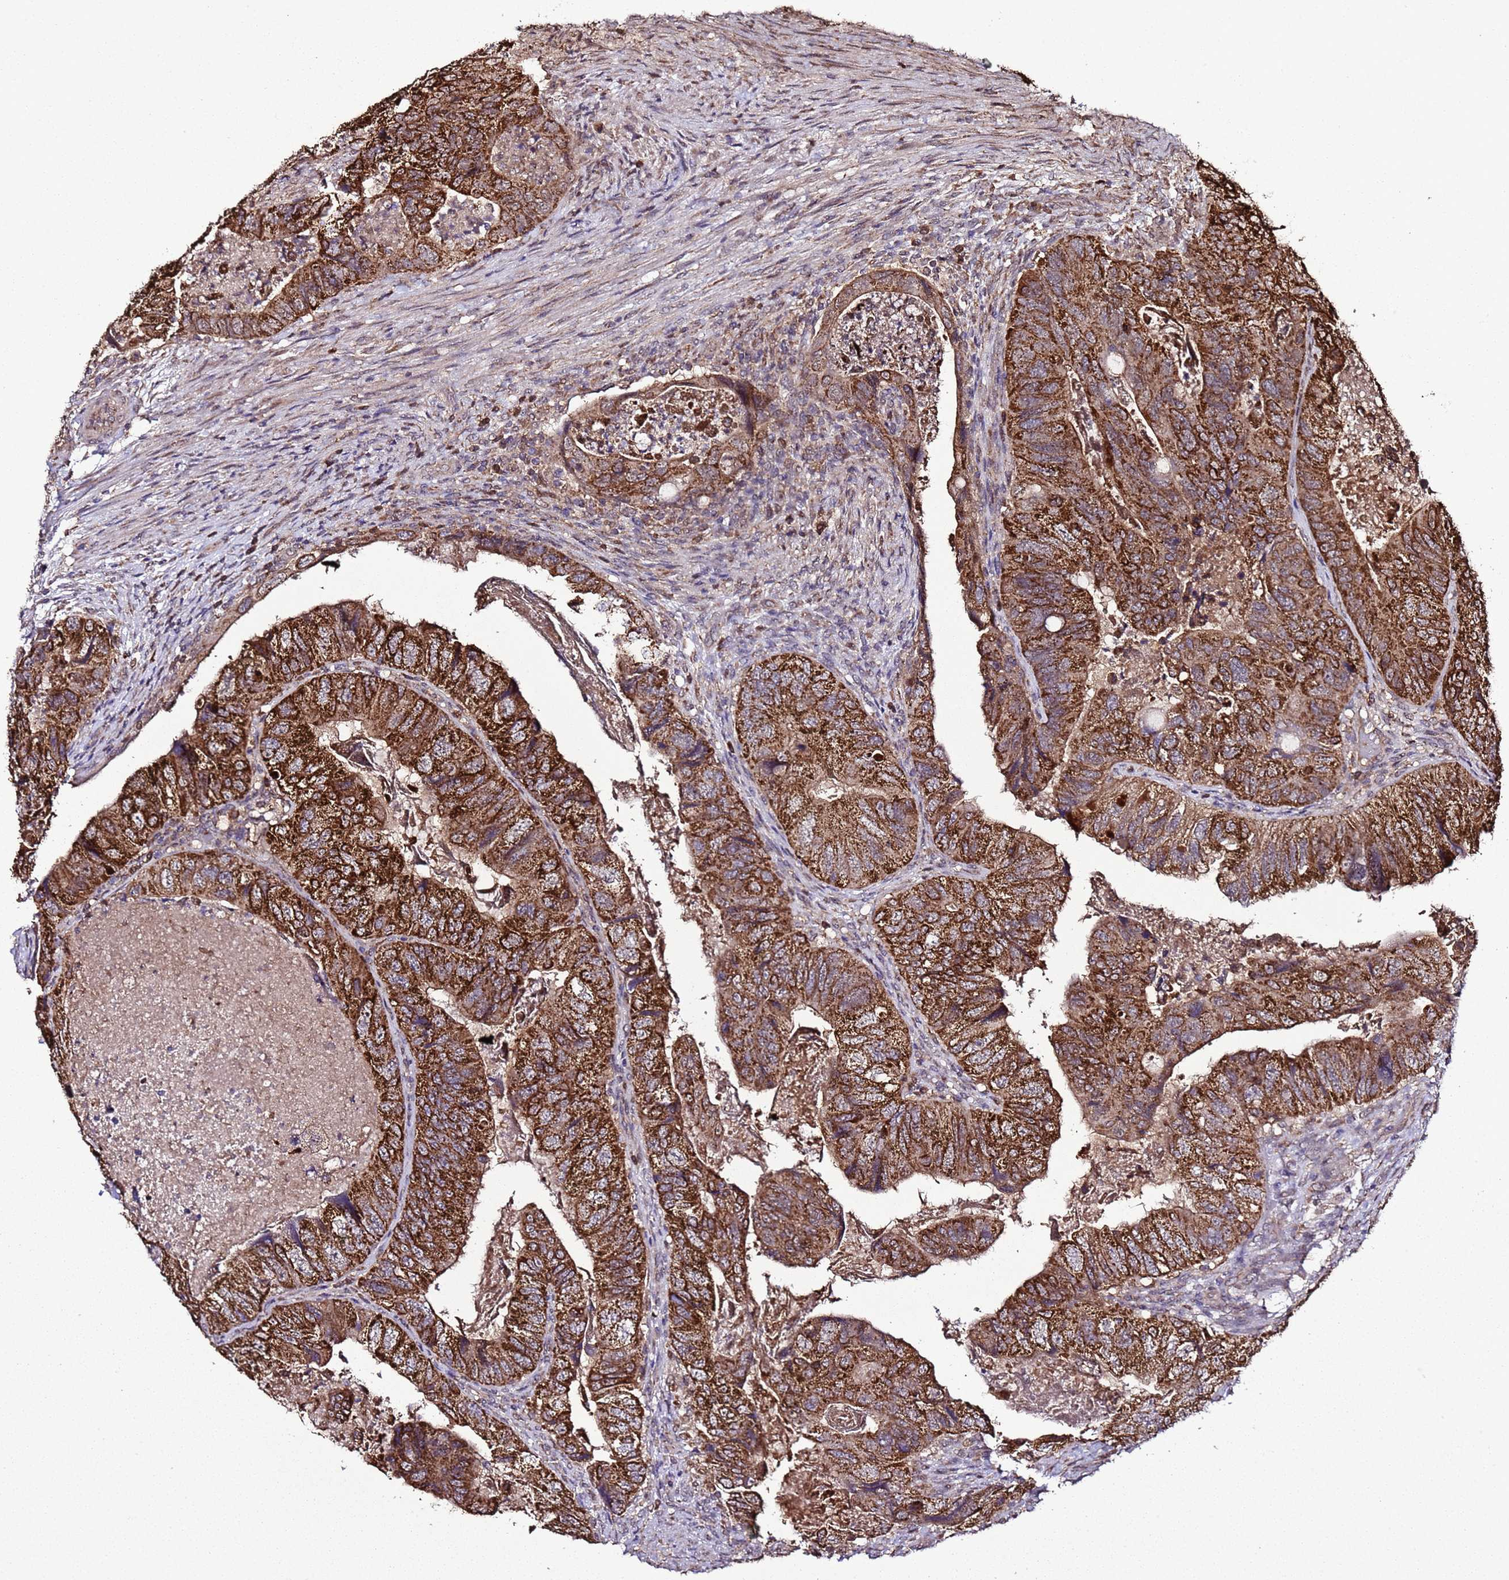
{"staining": {"intensity": "strong", "quantity": ">75%", "location": "cytoplasmic/membranous"}, "tissue": "colorectal cancer", "cell_type": "Tumor cells", "image_type": "cancer", "snomed": [{"axis": "morphology", "description": "Adenocarcinoma, NOS"}, {"axis": "topography", "description": "Rectum"}], "caption": "The immunohistochemical stain shows strong cytoplasmic/membranous expression in tumor cells of colorectal adenocarcinoma tissue.", "gene": "HSPBAP1", "patient": {"sex": "male", "age": 63}}